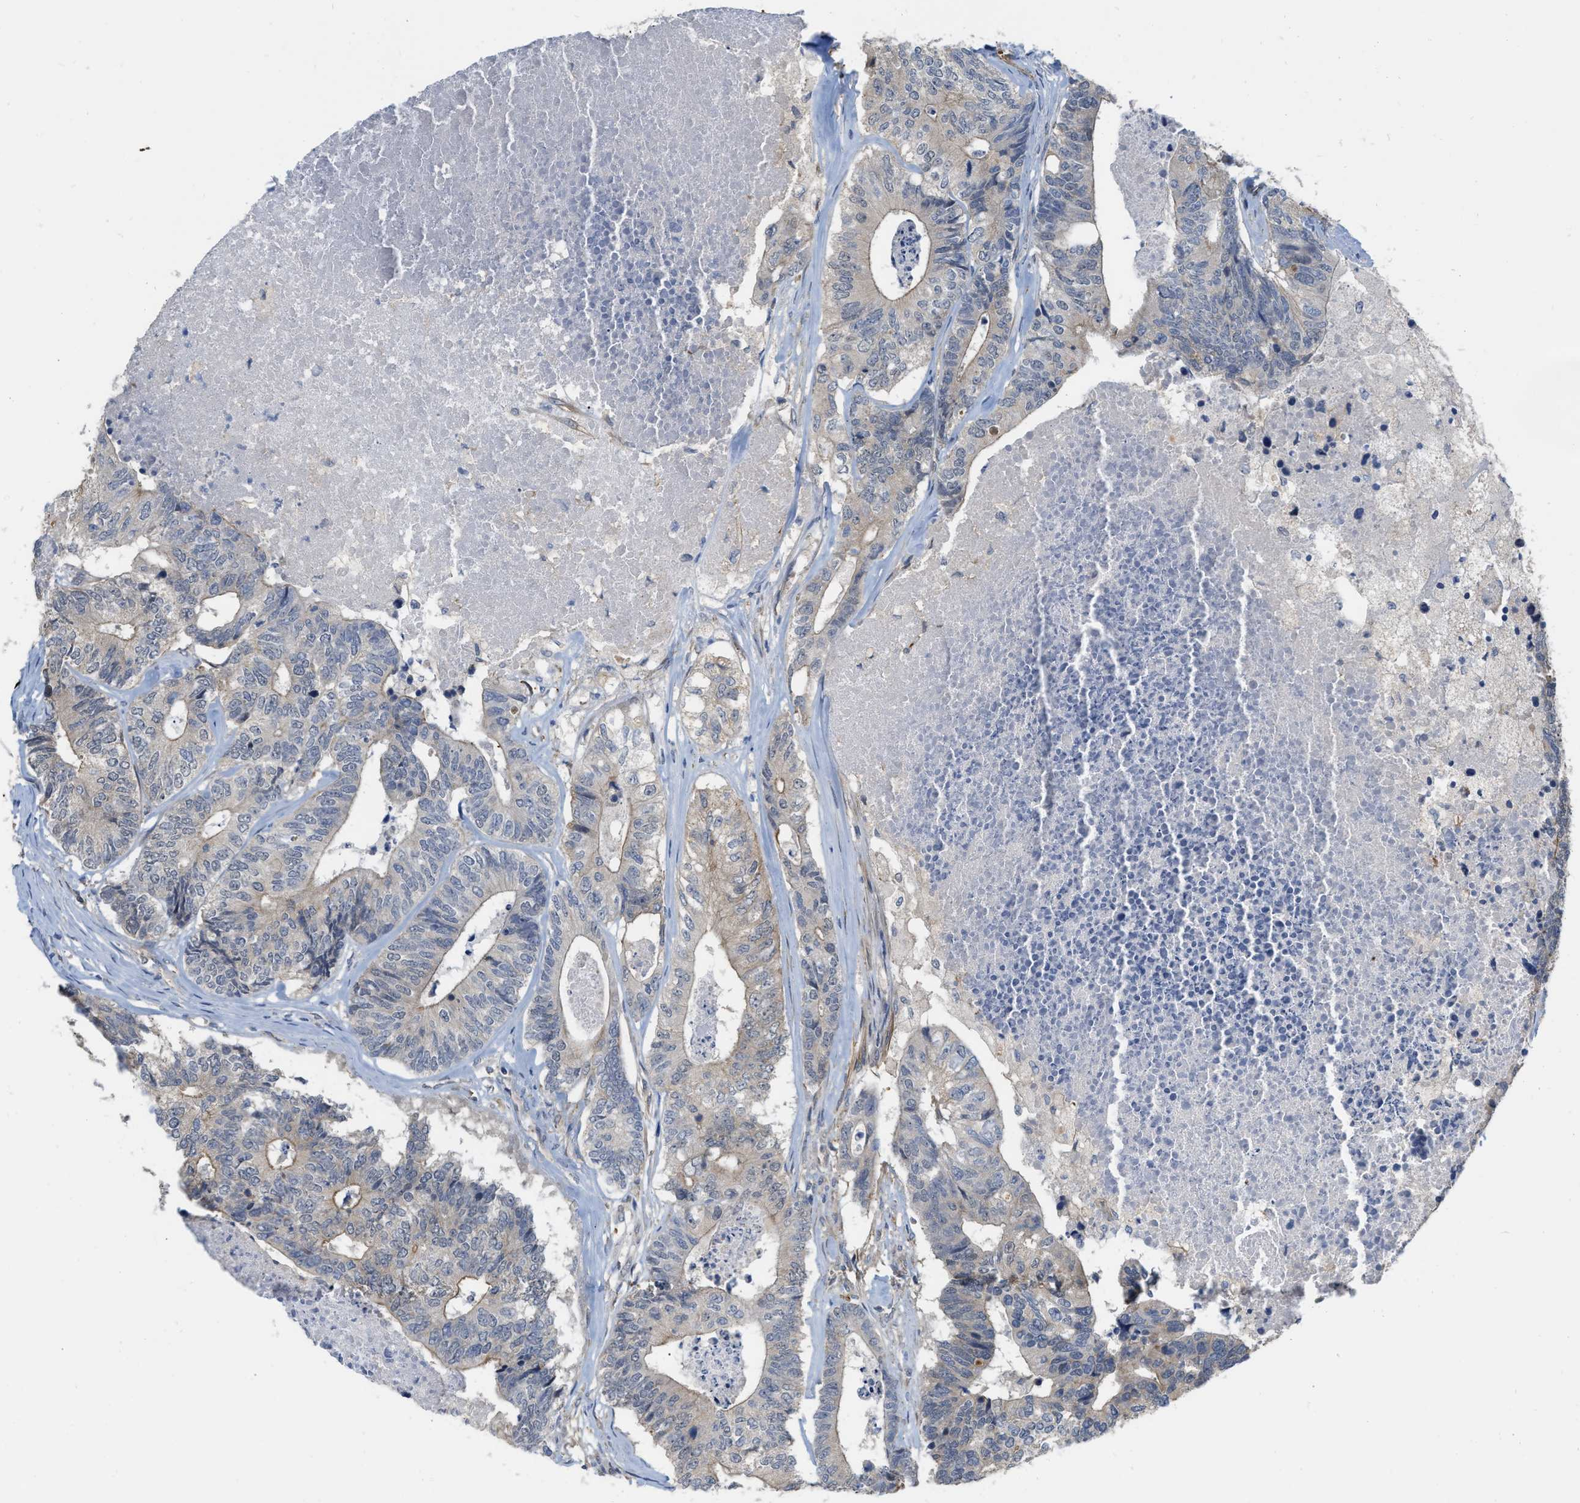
{"staining": {"intensity": "negative", "quantity": "none", "location": "none"}, "tissue": "colorectal cancer", "cell_type": "Tumor cells", "image_type": "cancer", "snomed": [{"axis": "morphology", "description": "Adenocarcinoma, NOS"}, {"axis": "topography", "description": "Colon"}], "caption": "There is no significant positivity in tumor cells of colorectal adenocarcinoma.", "gene": "NAPEPLD", "patient": {"sex": "female", "age": 67}}